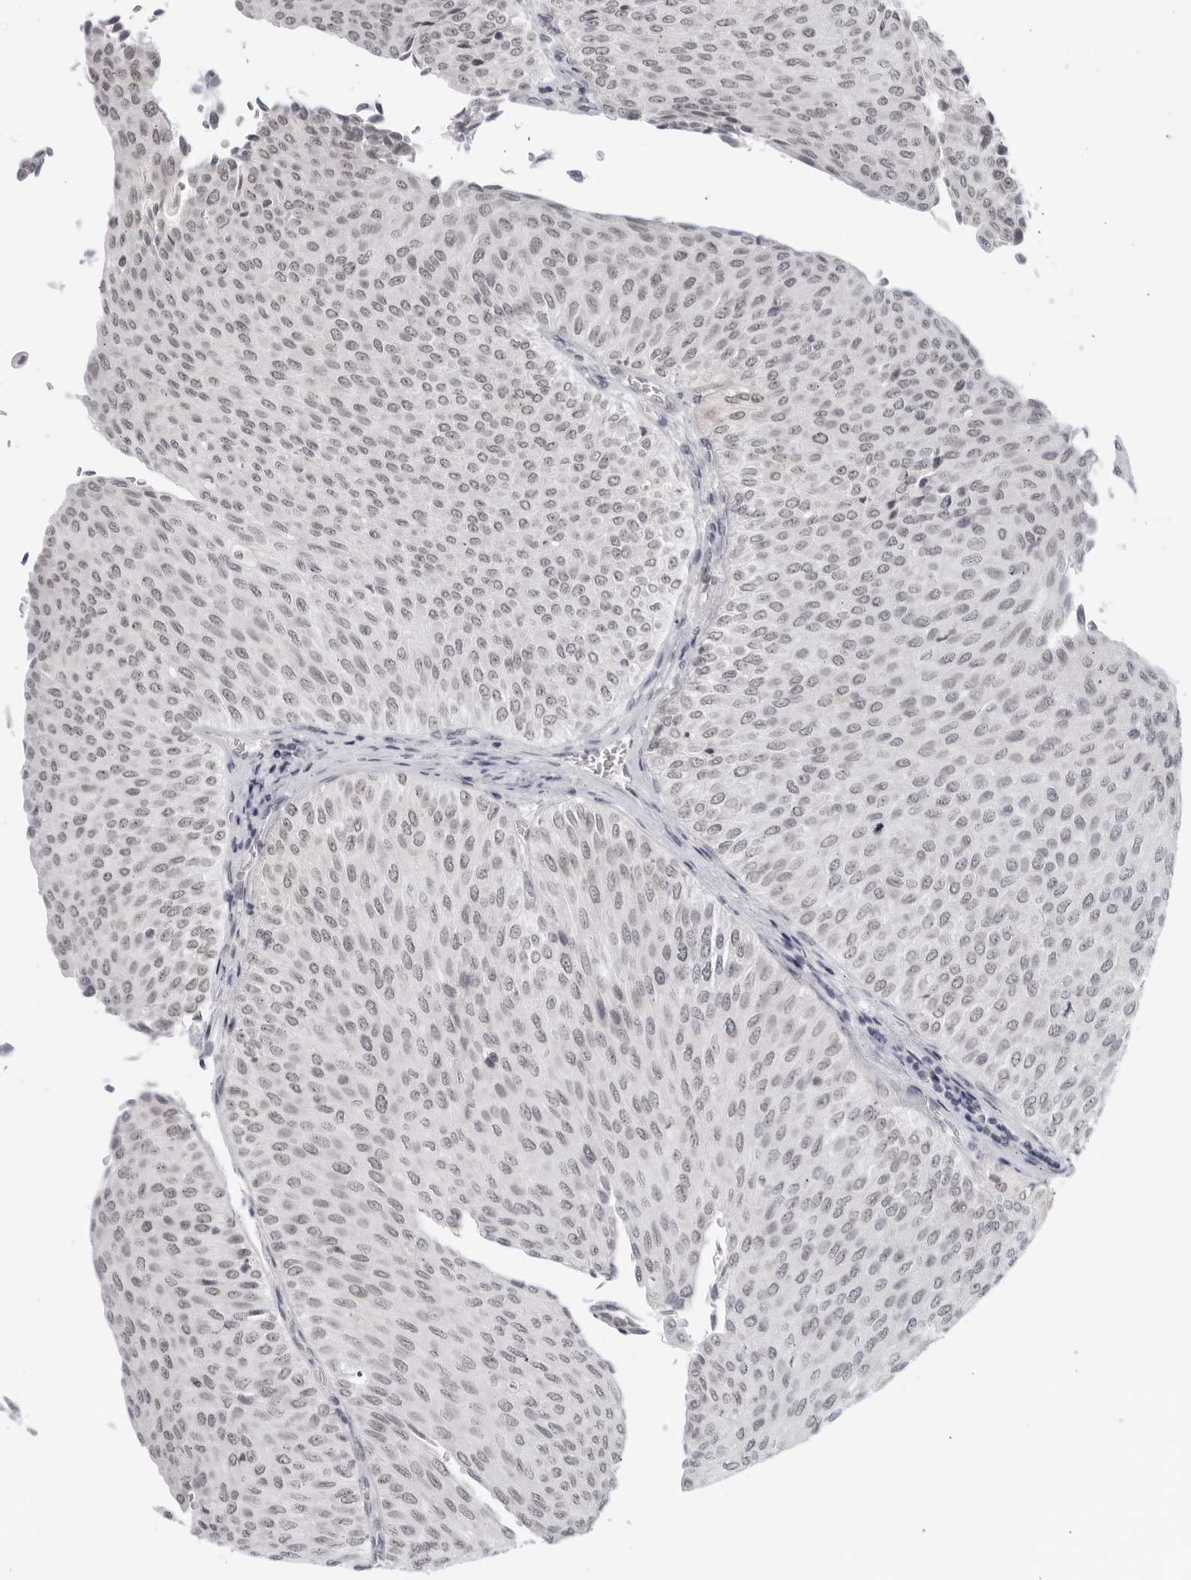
{"staining": {"intensity": "negative", "quantity": "none", "location": "none"}, "tissue": "urothelial cancer", "cell_type": "Tumor cells", "image_type": "cancer", "snomed": [{"axis": "morphology", "description": "Urothelial carcinoma, Low grade"}, {"axis": "topography", "description": "Urinary bladder"}], "caption": "Immunohistochemistry photomicrograph of neoplastic tissue: human urothelial carcinoma (low-grade) stained with DAB (3,3'-diaminobenzidine) displays no significant protein positivity in tumor cells.", "gene": "RAB11FIP3", "patient": {"sex": "male", "age": 78}}